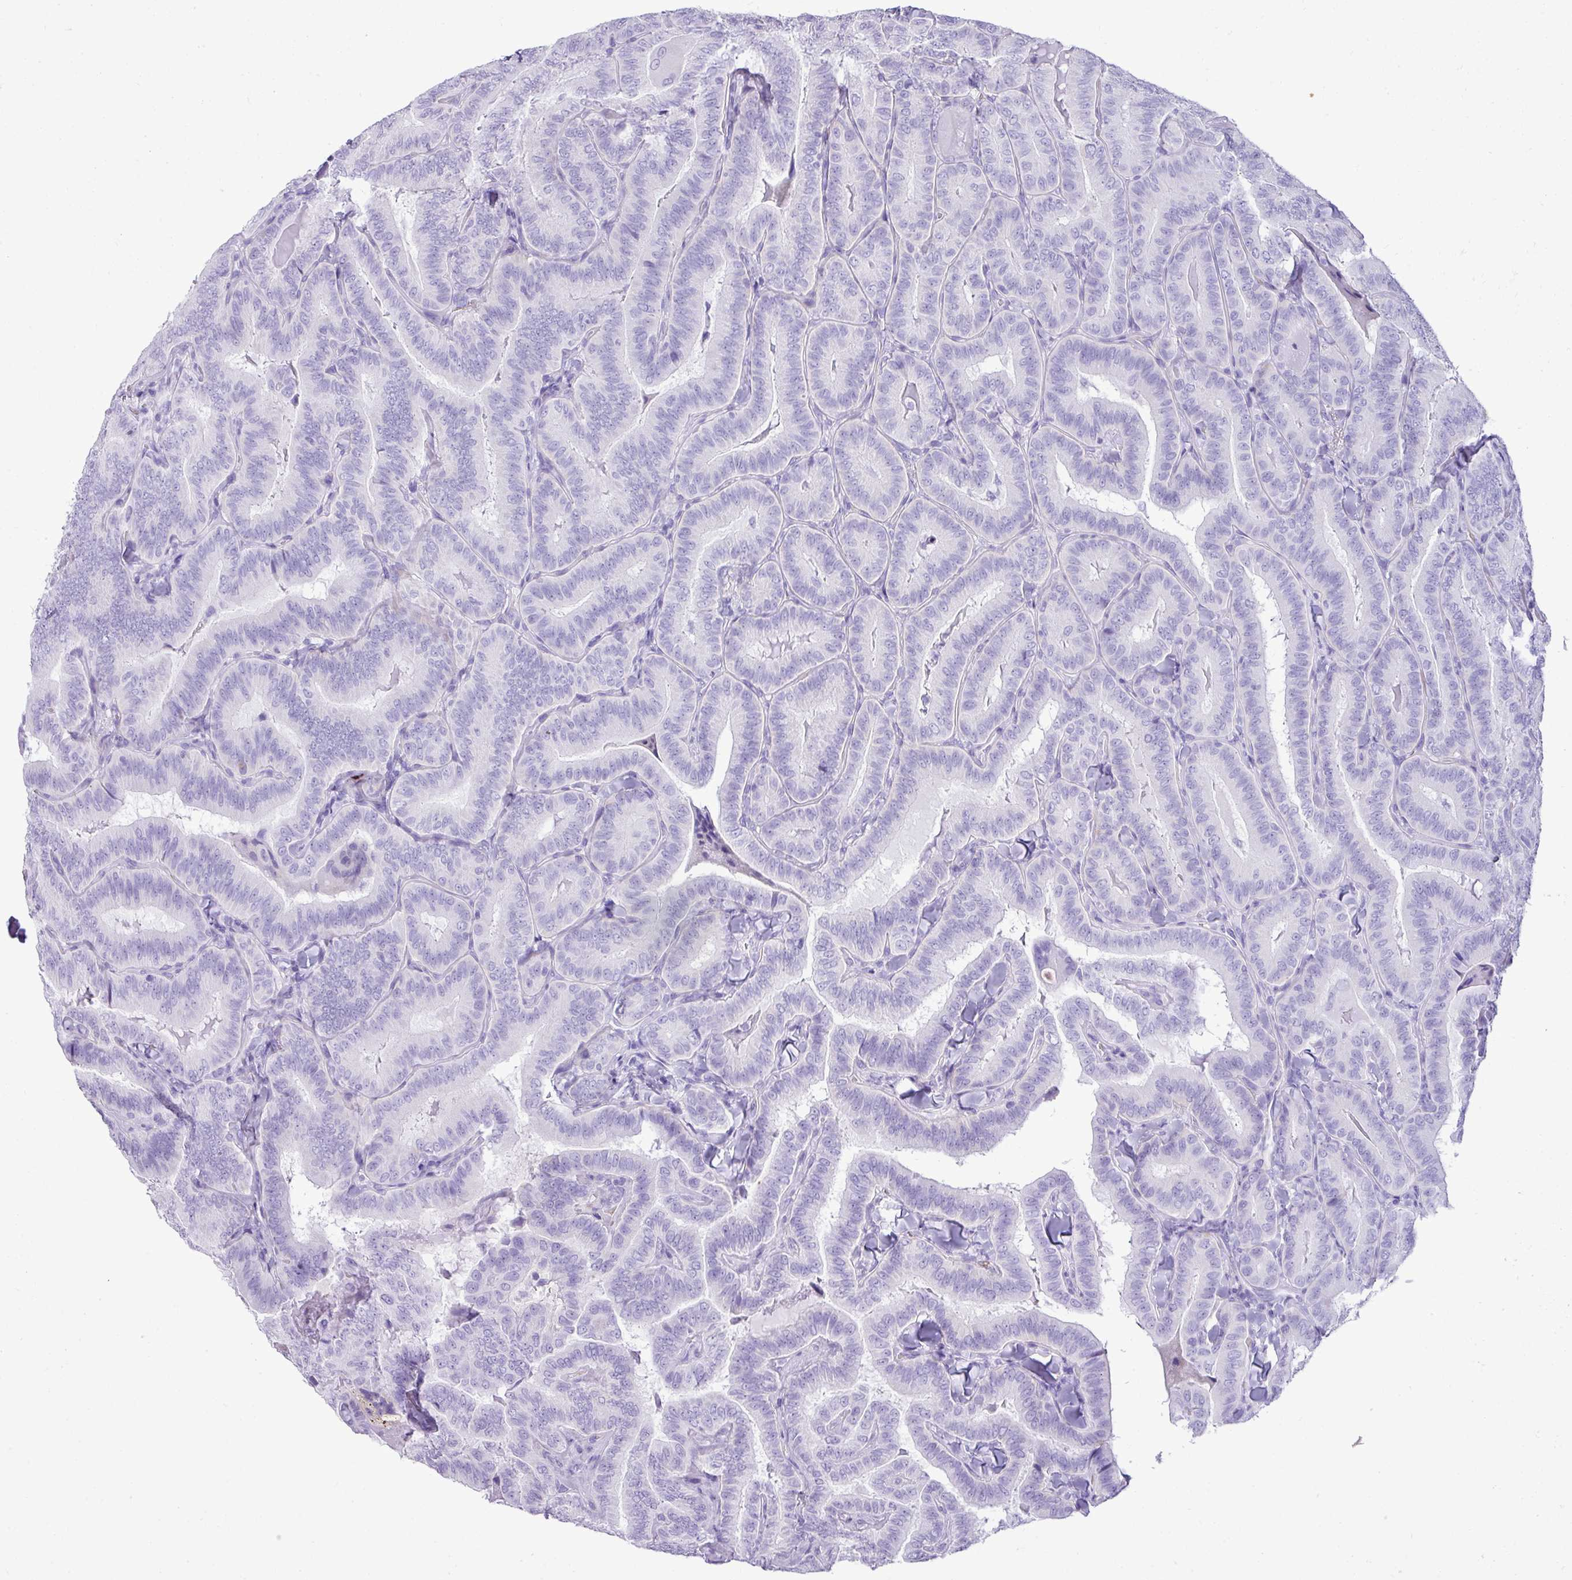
{"staining": {"intensity": "negative", "quantity": "none", "location": "none"}, "tissue": "thyroid cancer", "cell_type": "Tumor cells", "image_type": "cancer", "snomed": [{"axis": "morphology", "description": "Papillary adenocarcinoma, NOS"}, {"axis": "topography", "description": "Thyroid gland"}], "caption": "A histopathology image of thyroid cancer stained for a protein shows no brown staining in tumor cells.", "gene": "ZSCAN5A", "patient": {"sex": "male", "age": 61}}